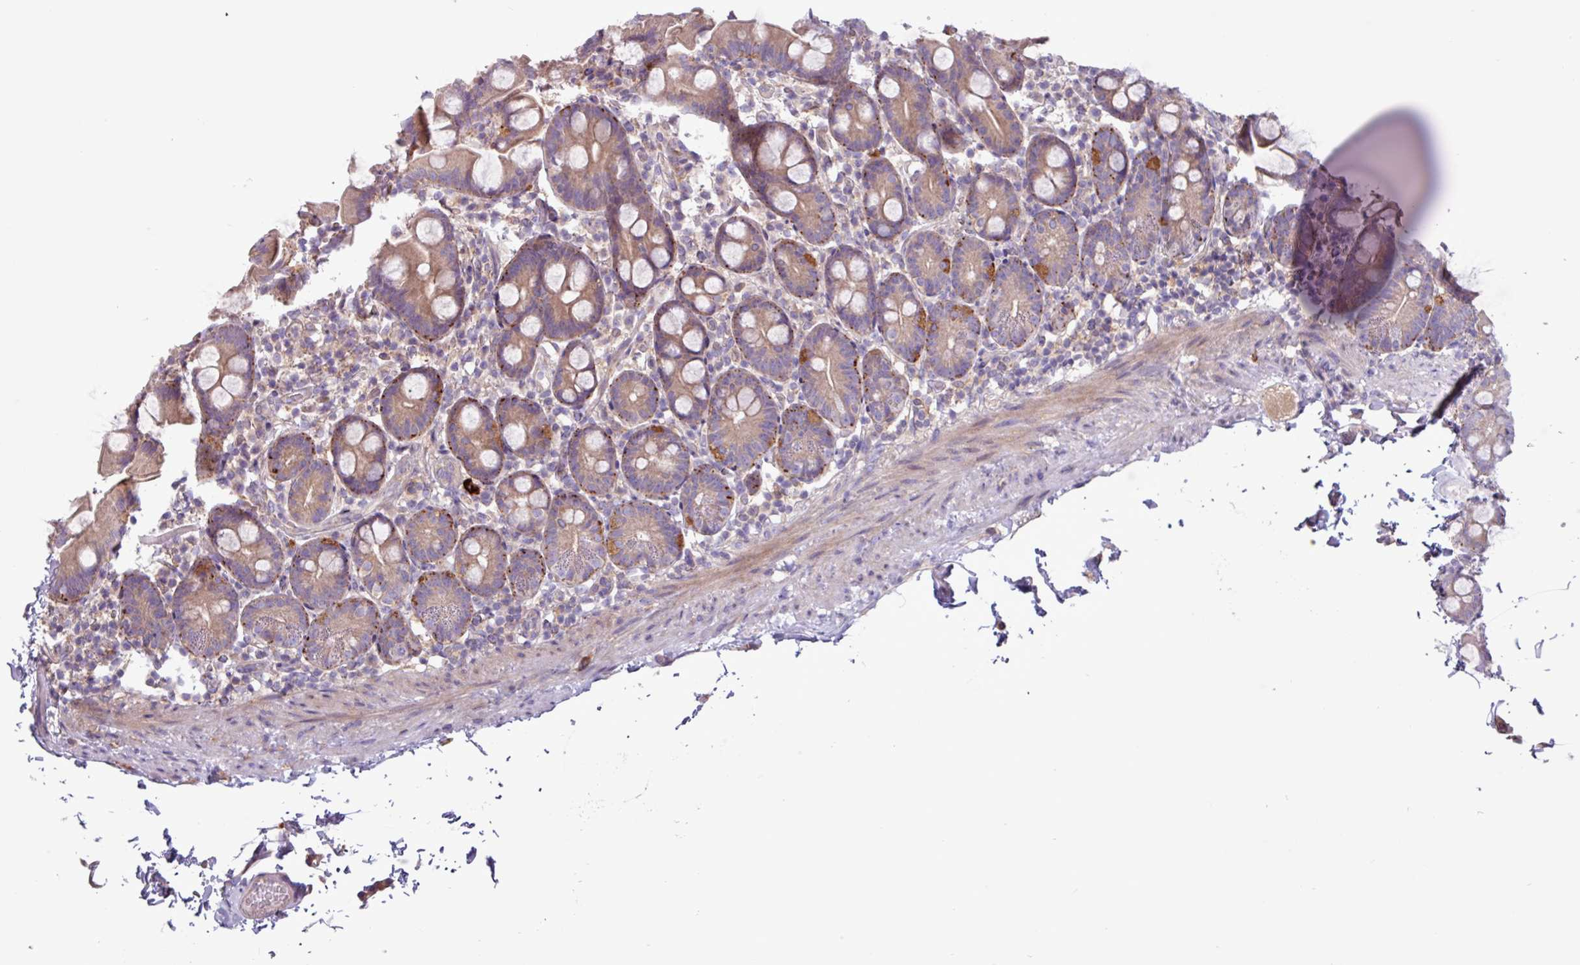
{"staining": {"intensity": "moderate", "quantity": "25%-75%", "location": "cytoplasmic/membranous"}, "tissue": "small intestine", "cell_type": "Glandular cells", "image_type": "normal", "snomed": [{"axis": "morphology", "description": "Normal tissue, NOS"}, {"axis": "topography", "description": "Small intestine"}], "caption": "Protein expression analysis of benign human small intestine reveals moderate cytoplasmic/membranous staining in about 25%-75% of glandular cells.", "gene": "PLIN2", "patient": {"sex": "female", "age": 68}}